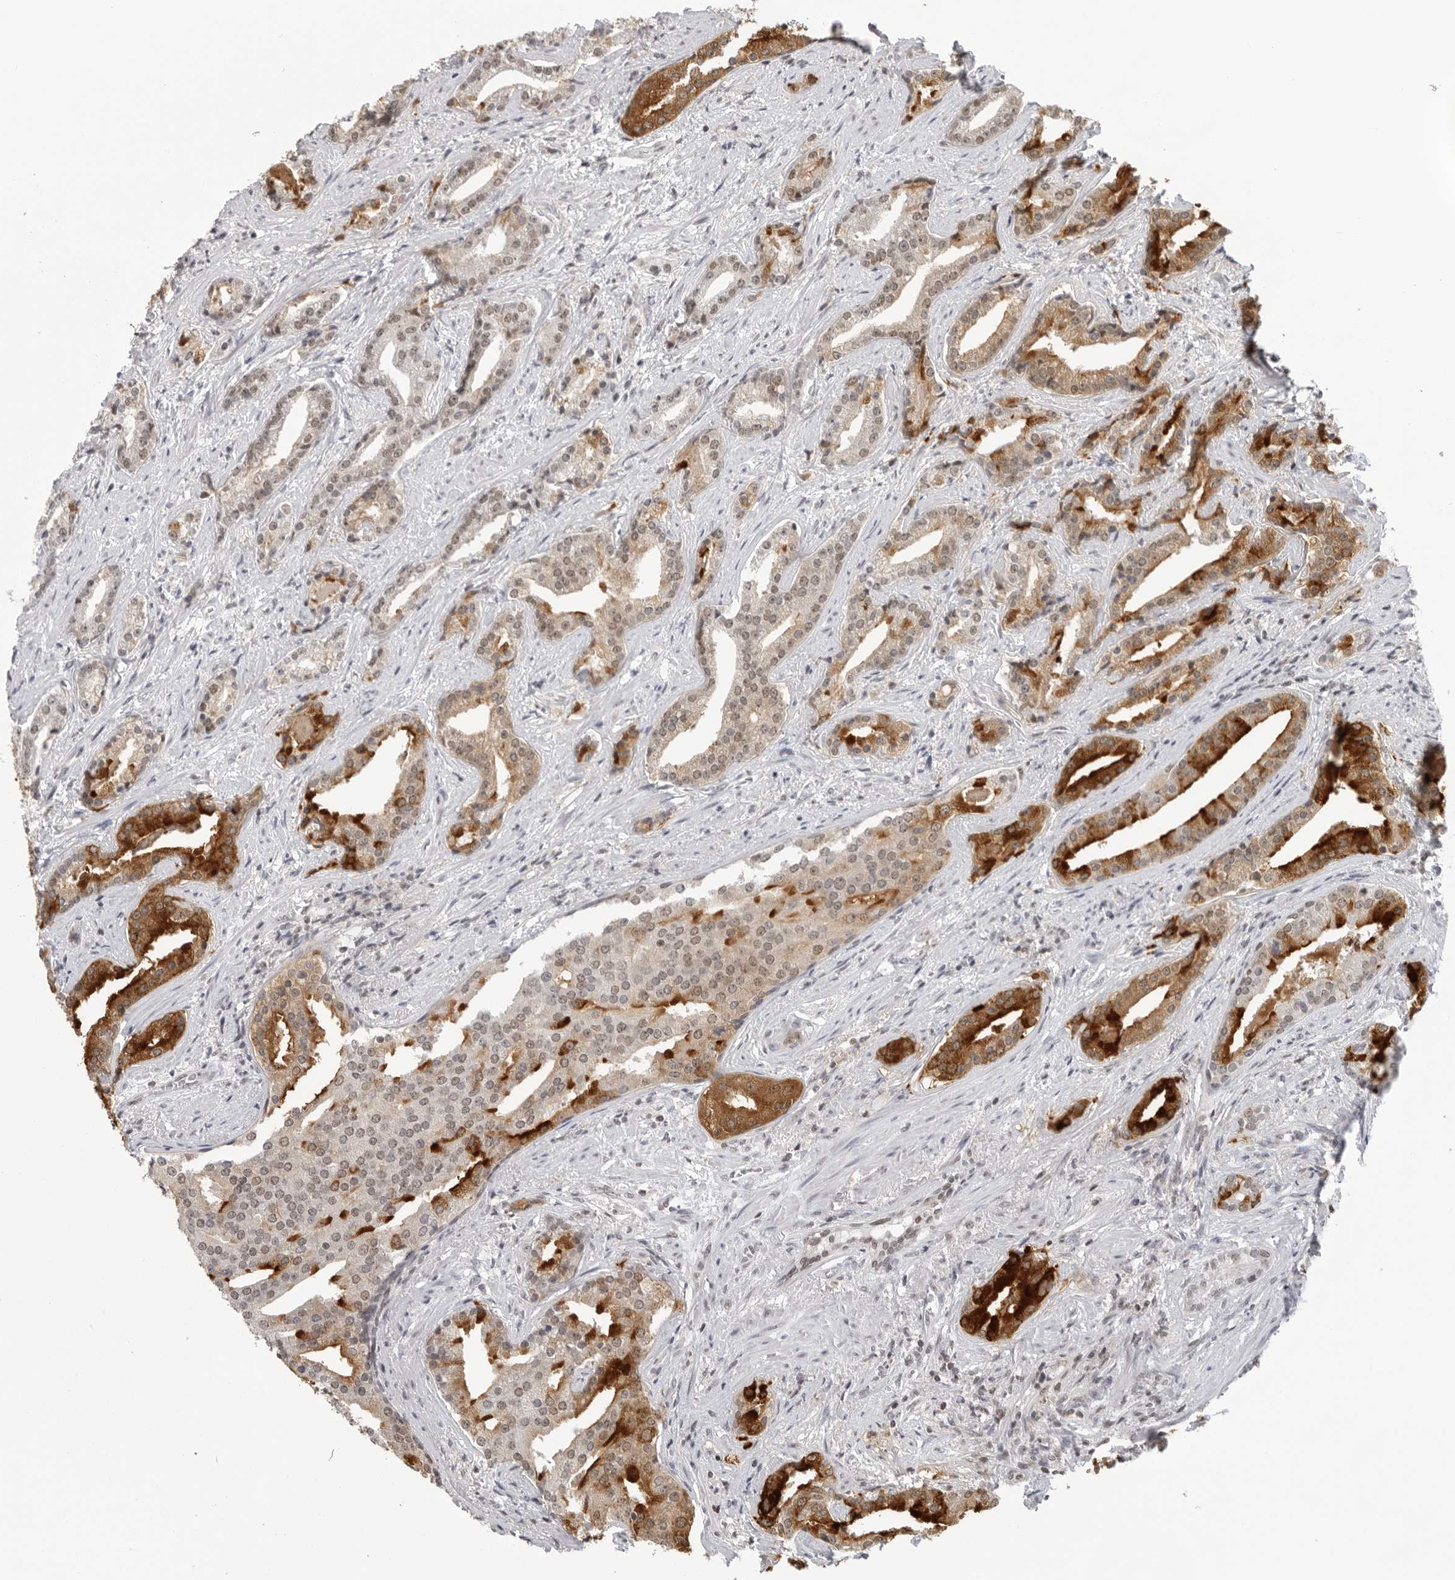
{"staining": {"intensity": "strong", "quantity": "25%-75%", "location": "cytoplasmic/membranous"}, "tissue": "prostate cancer", "cell_type": "Tumor cells", "image_type": "cancer", "snomed": [{"axis": "morphology", "description": "Adenocarcinoma, Low grade"}, {"axis": "topography", "description": "Prostate"}], "caption": "This micrograph demonstrates prostate adenocarcinoma (low-grade) stained with IHC to label a protein in brown. The cytoplasmic/membranous of tumor cells show strong positivity for the protein. Nuclei are counter-stained blue.", "gene": "RPA2", "patient": {"sex": "male", "age": 67}}